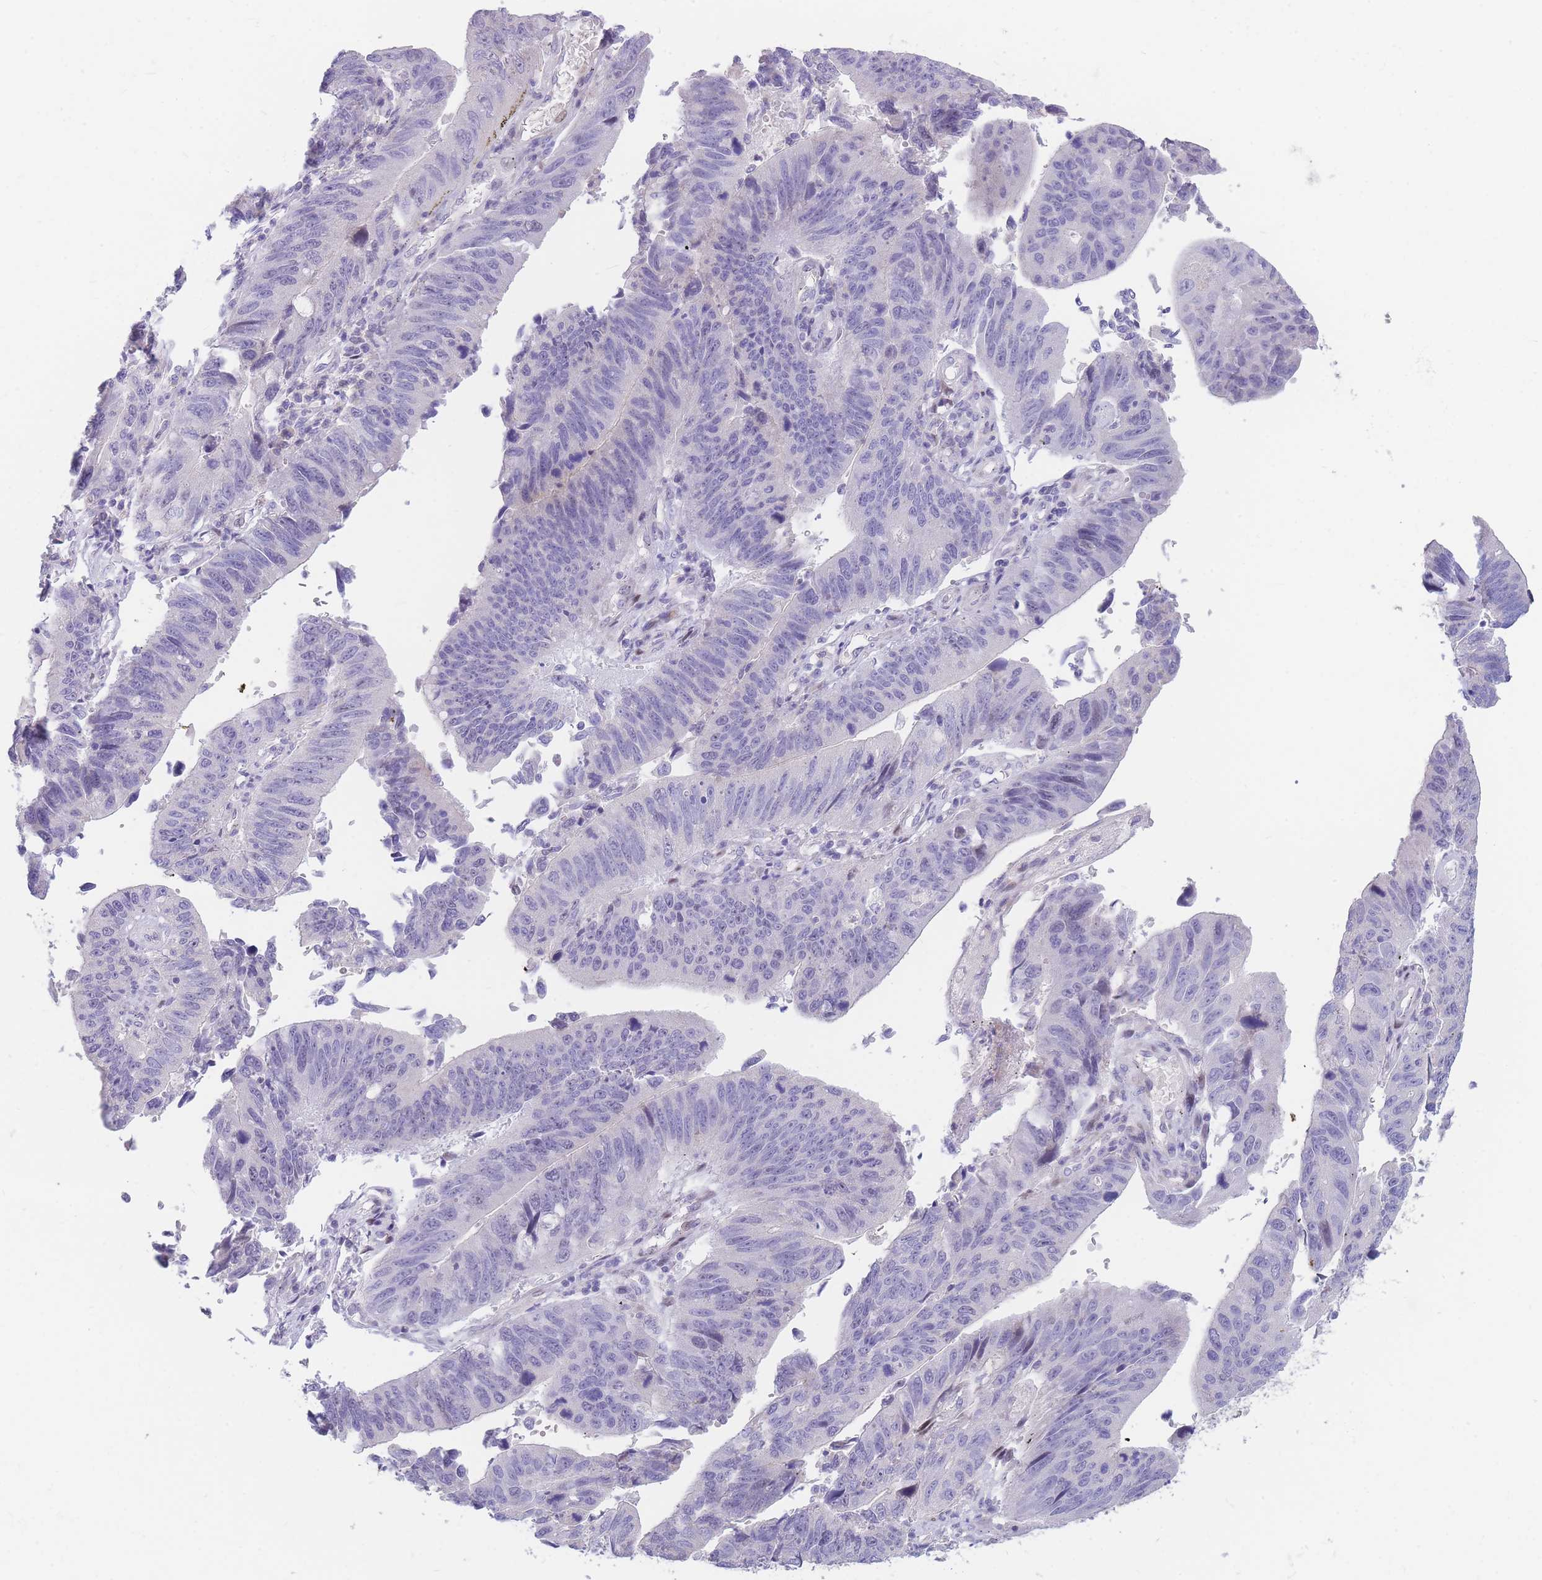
{"staining": {"intensity": "negative", "quantity": "none", "location": "none"}, "tissue": "stomach cancer", "cell_type": "Tumor cells", "image_type": "cancer", "snomed": [{"axis": "morphology", "description": "Adenocarcinoma, NOS"}, {"axis": "topography", "description": "Stomach"}], "caption": "Stomach adenocarcinoma was stained to show a protein in brown. There is no significant expression in tumor cells. (Immunohistochemistry, brightfield microscopy, high magnification).", "gene": "SHCBP1", "patient": {"sex": "male", "age": 59}}